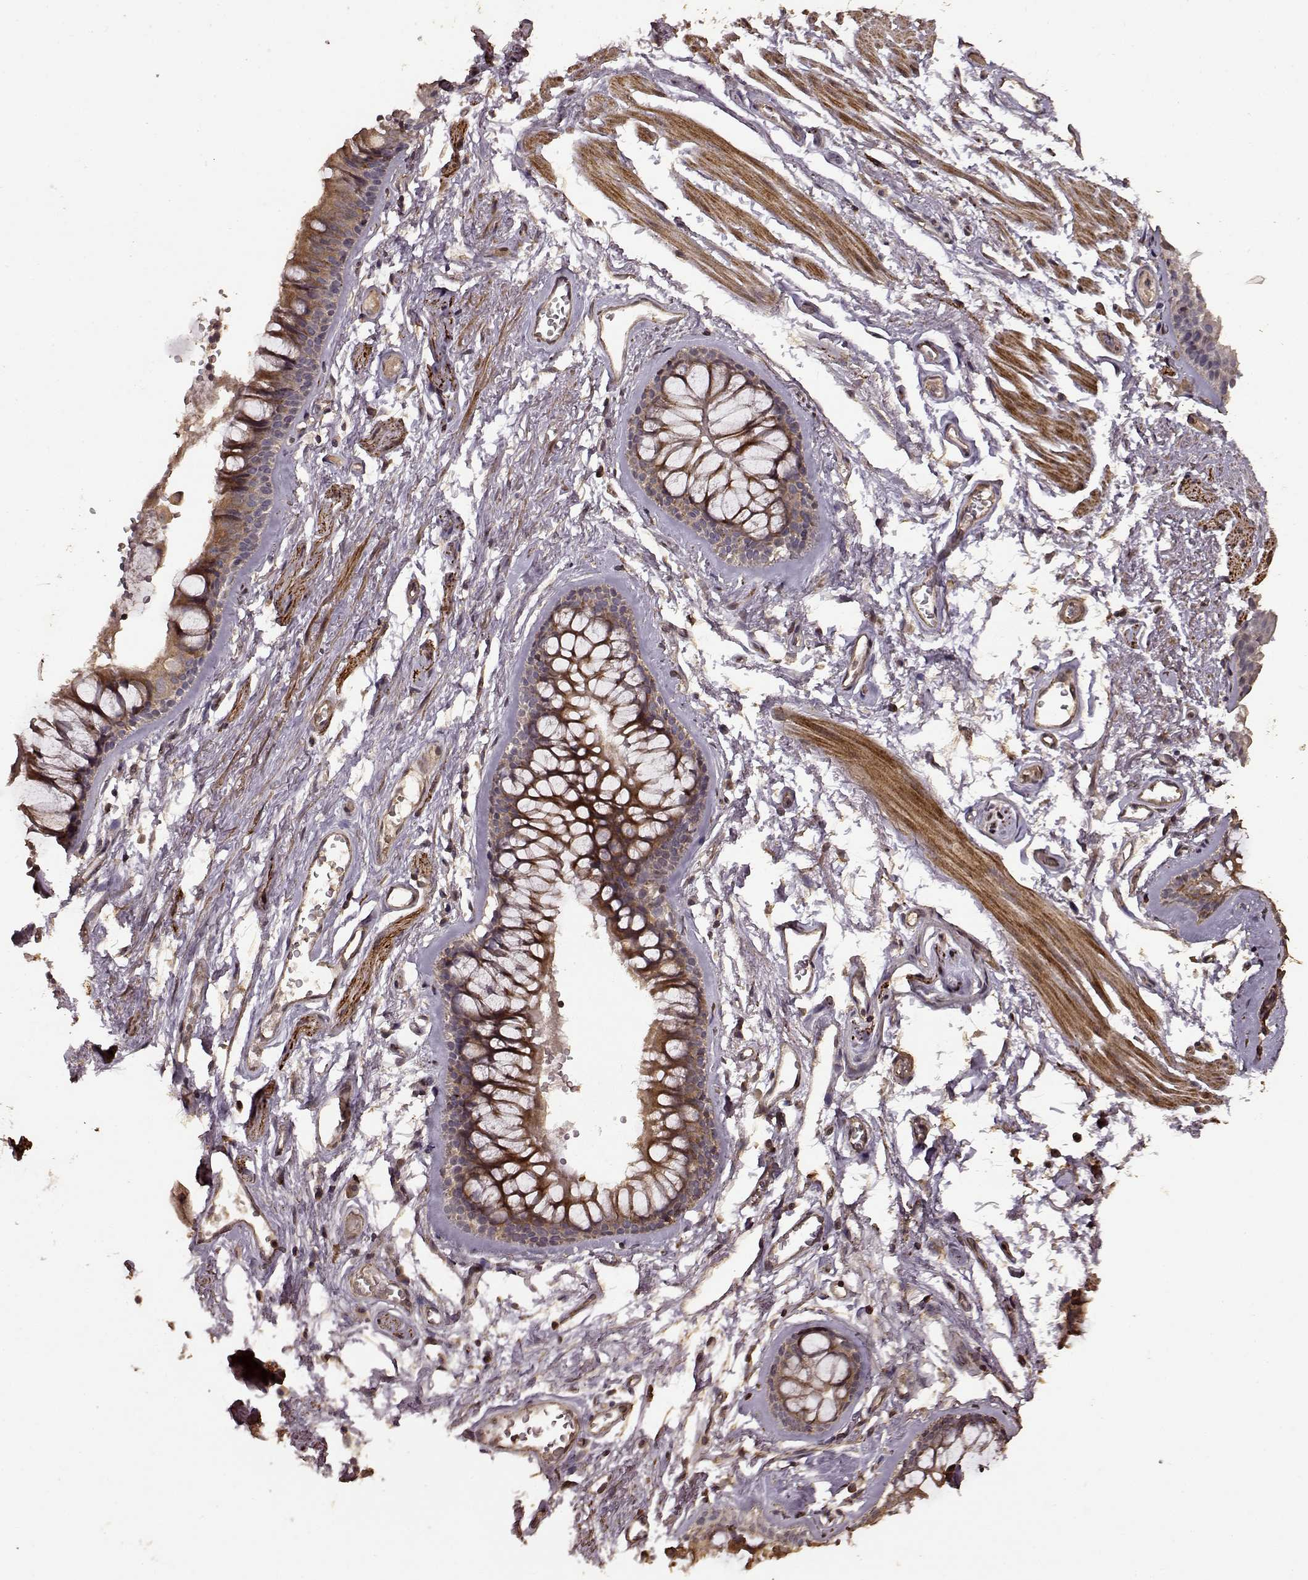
{"staining": {"intensity": "strong", "quantity": ">75%", "location": "cytoplasmic/membranous"}, "tissue": "adipose tissue", "cell_type": "Adipocytes", "image_type": "normal", "snomed": [{"axis": "morphology", "description": "Normal tissue, NOS"}, {"axis": "topography", "description": "Cartilage tissue"}, {"axis": "topography", "description": "Bronchus"}], "caption": "Adipose tissue stained for a protein displays strong cytoplasmic/membranous positivity in adipocytes. (DAB = brown stain, brightfield microscopy at high magnification).", "gene": "FBXW11", "patient": {"sex": "female", "age": 79}}